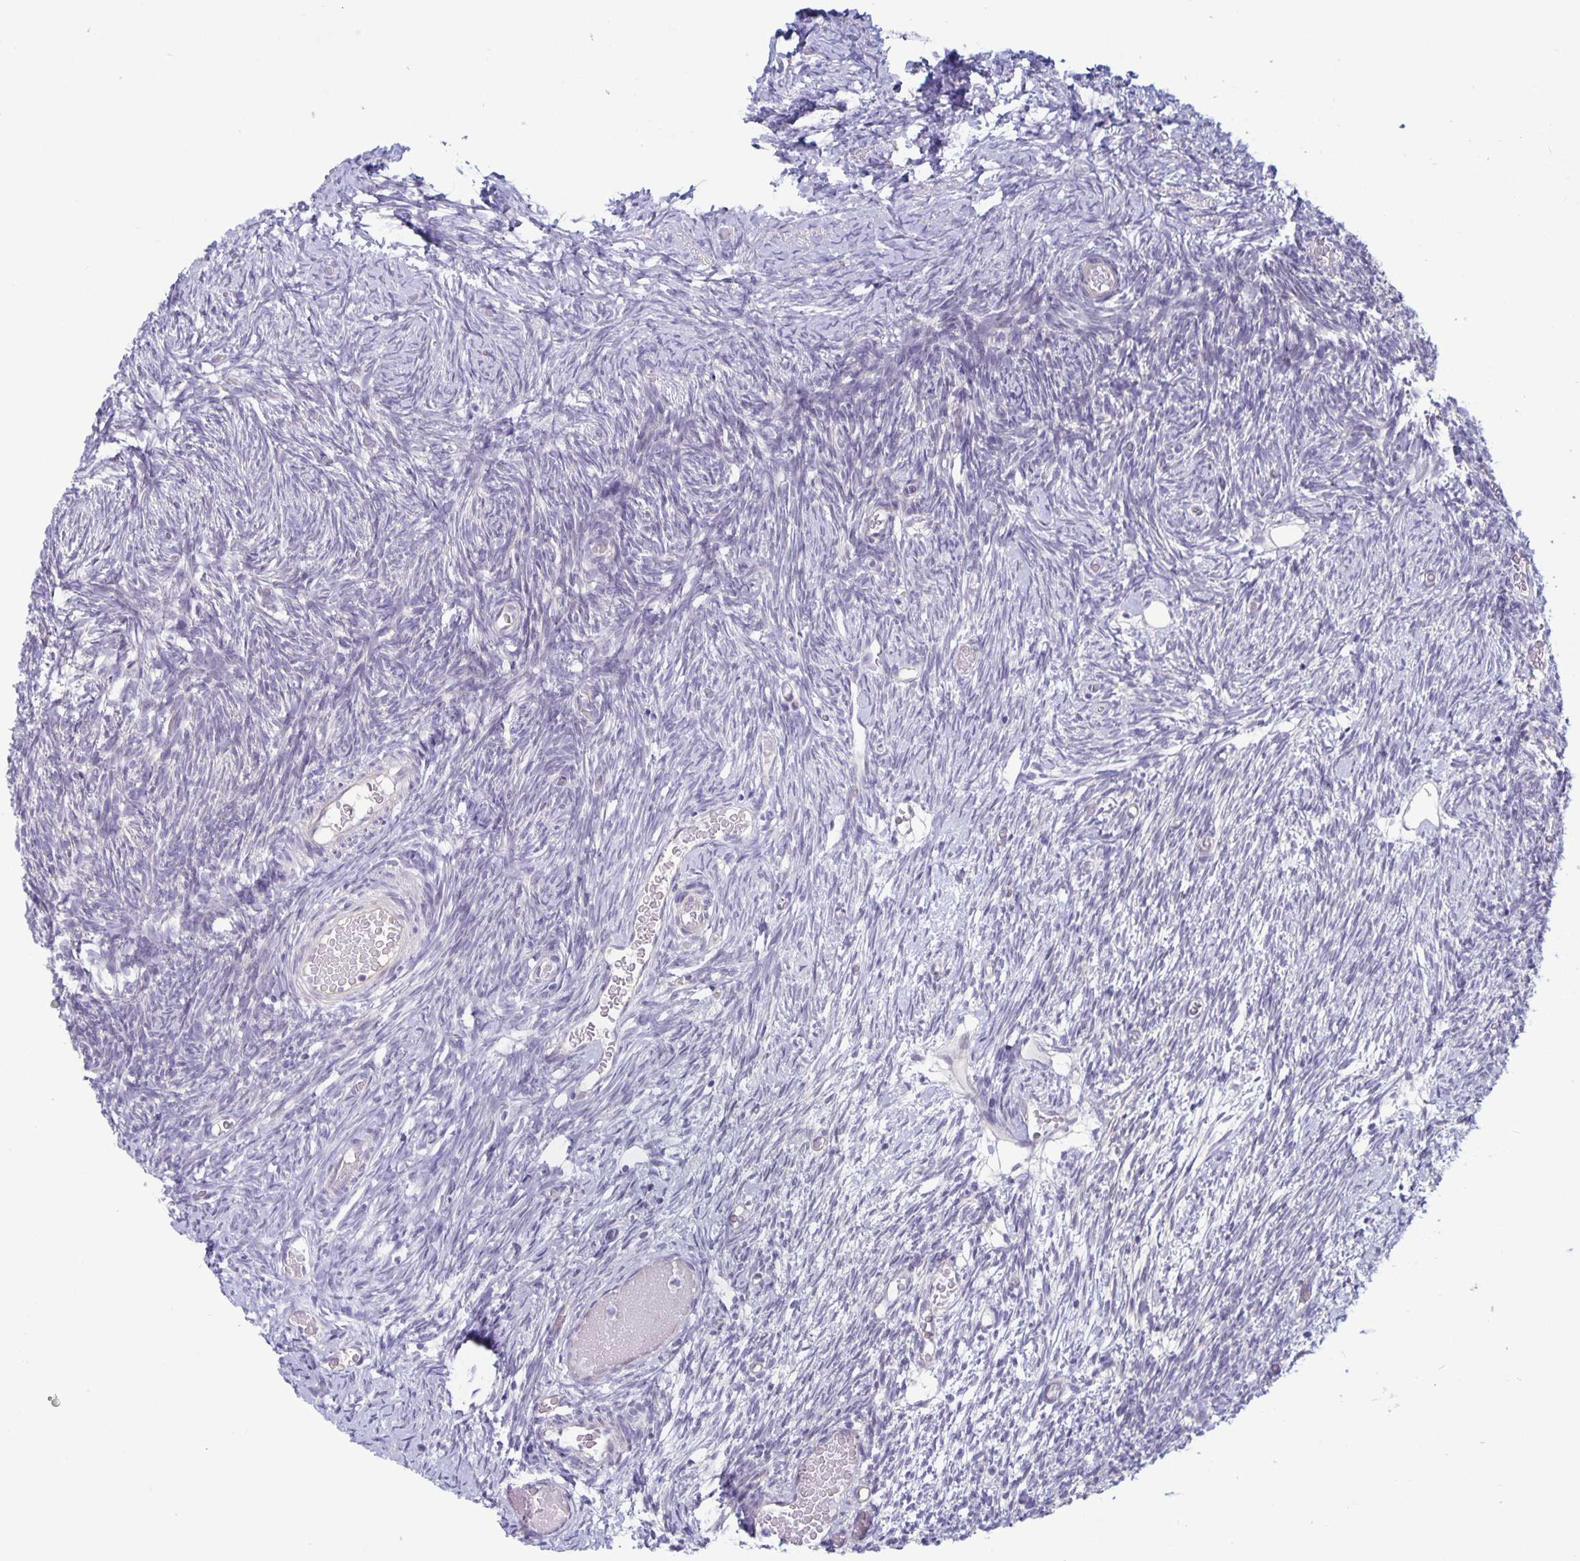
{"staining": {"intensity": "weak", "quantity": "<25%", "location": "cytoplasmic/membranous"}, "tissue": "ovary", "cell_type": "Follicle cells", "image_type": "normal", "snomed": [{"axis": "morphology", "description": "Normal tissue, NOS"}, {"axis": "topography", "description": "Ovary"}], "caption": "Immunohistochemical staining of benign ovary displays no significant expression in follicle cells. (Stains: DAB (3,3'-diaminobenzidine) immunohistochemistry (IHC) with hematoxylin counter stain, Microscopy: brightfield microscopy at high magnification).", "gene": "PLCB3", "patient": {"sex": "female", "age": 39}}